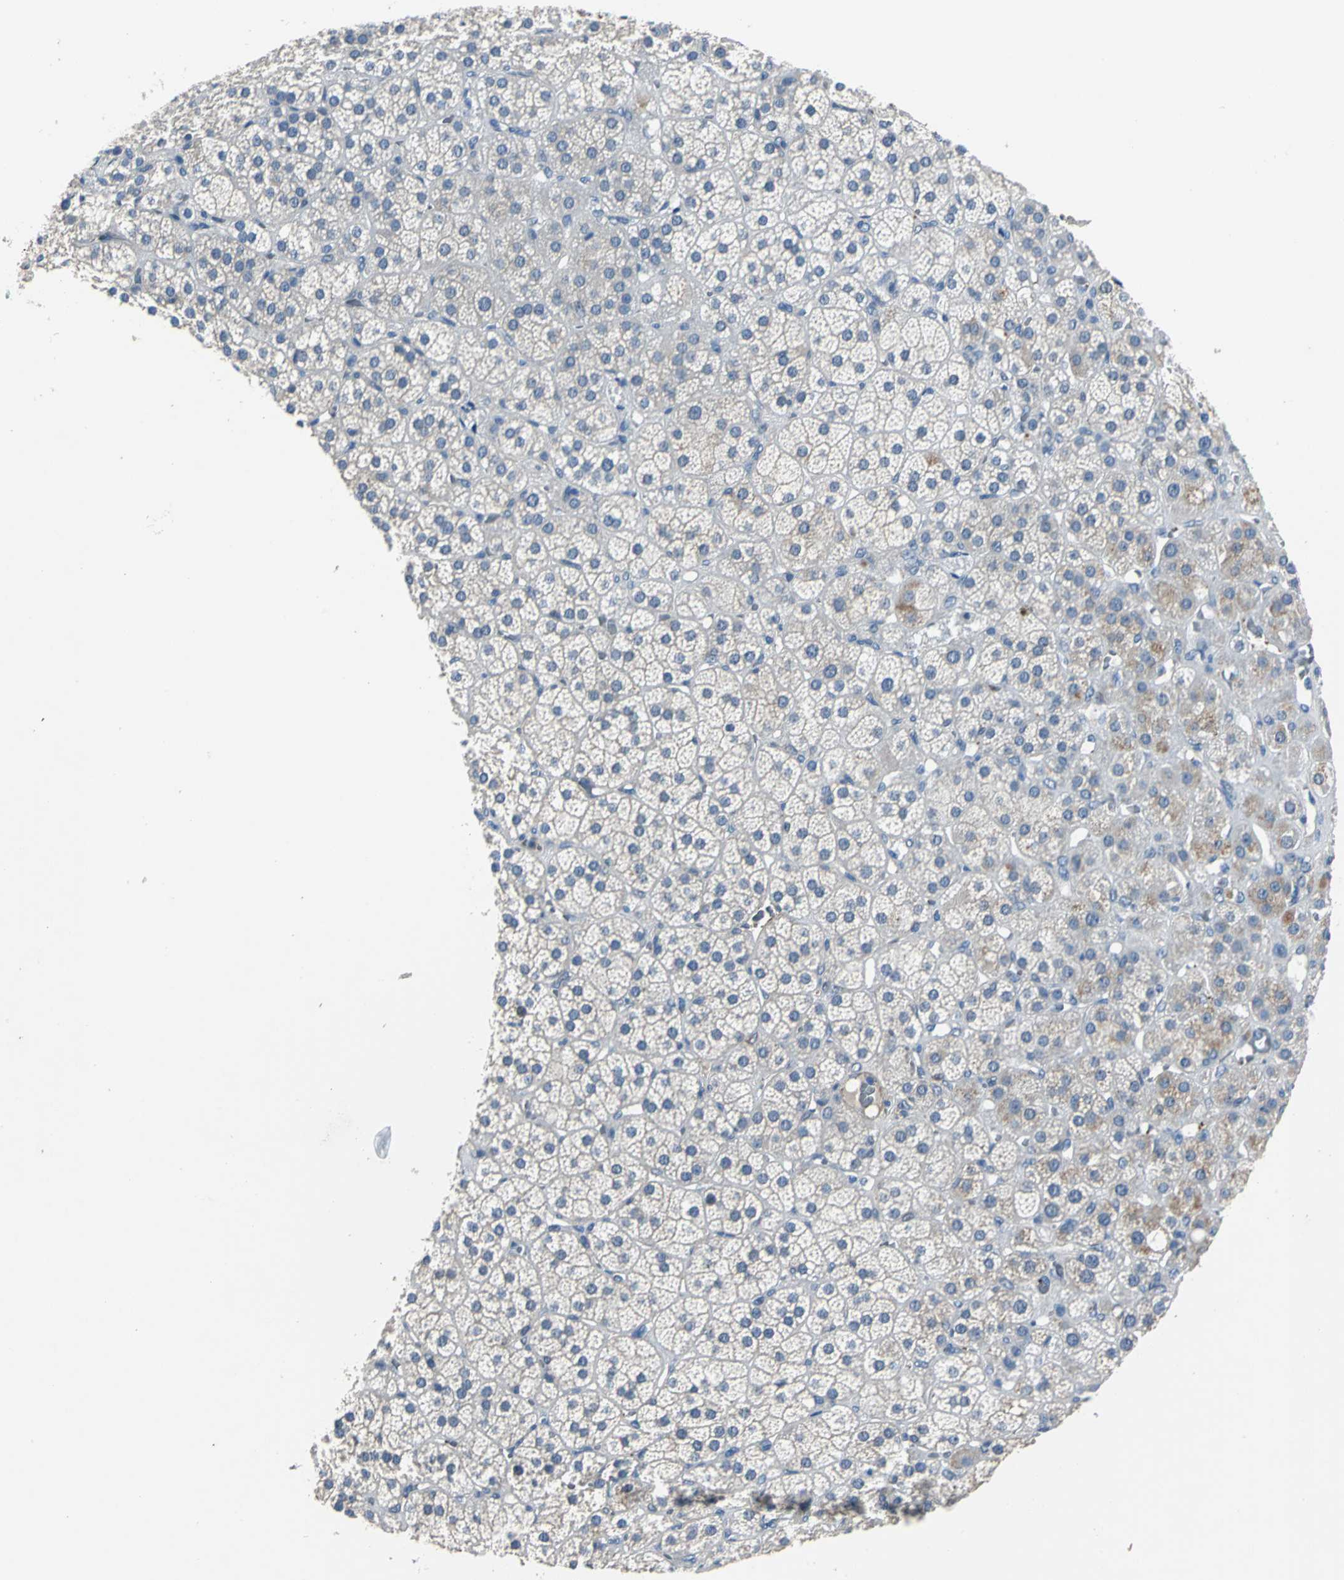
{"staining": {"intensity": "weak", "quantity": "<25%", "location": "cytoplasmic/membranous"}, "tissue": "adrenal gland", "cell_type": "Glandular cells", "image_type": "normal", "snomed": [{"axis": "morphology", "description": "Normal tissue, NOS"}, {"axis": "topography", "description": "Adrenal gland"}], "caption": "This is an immunohistochemistry (IHC) image of normal adrenal gland. There is no staining in glandular cells.", "gene": "SELP", "patient": {"sex": "female", "age": 71}}